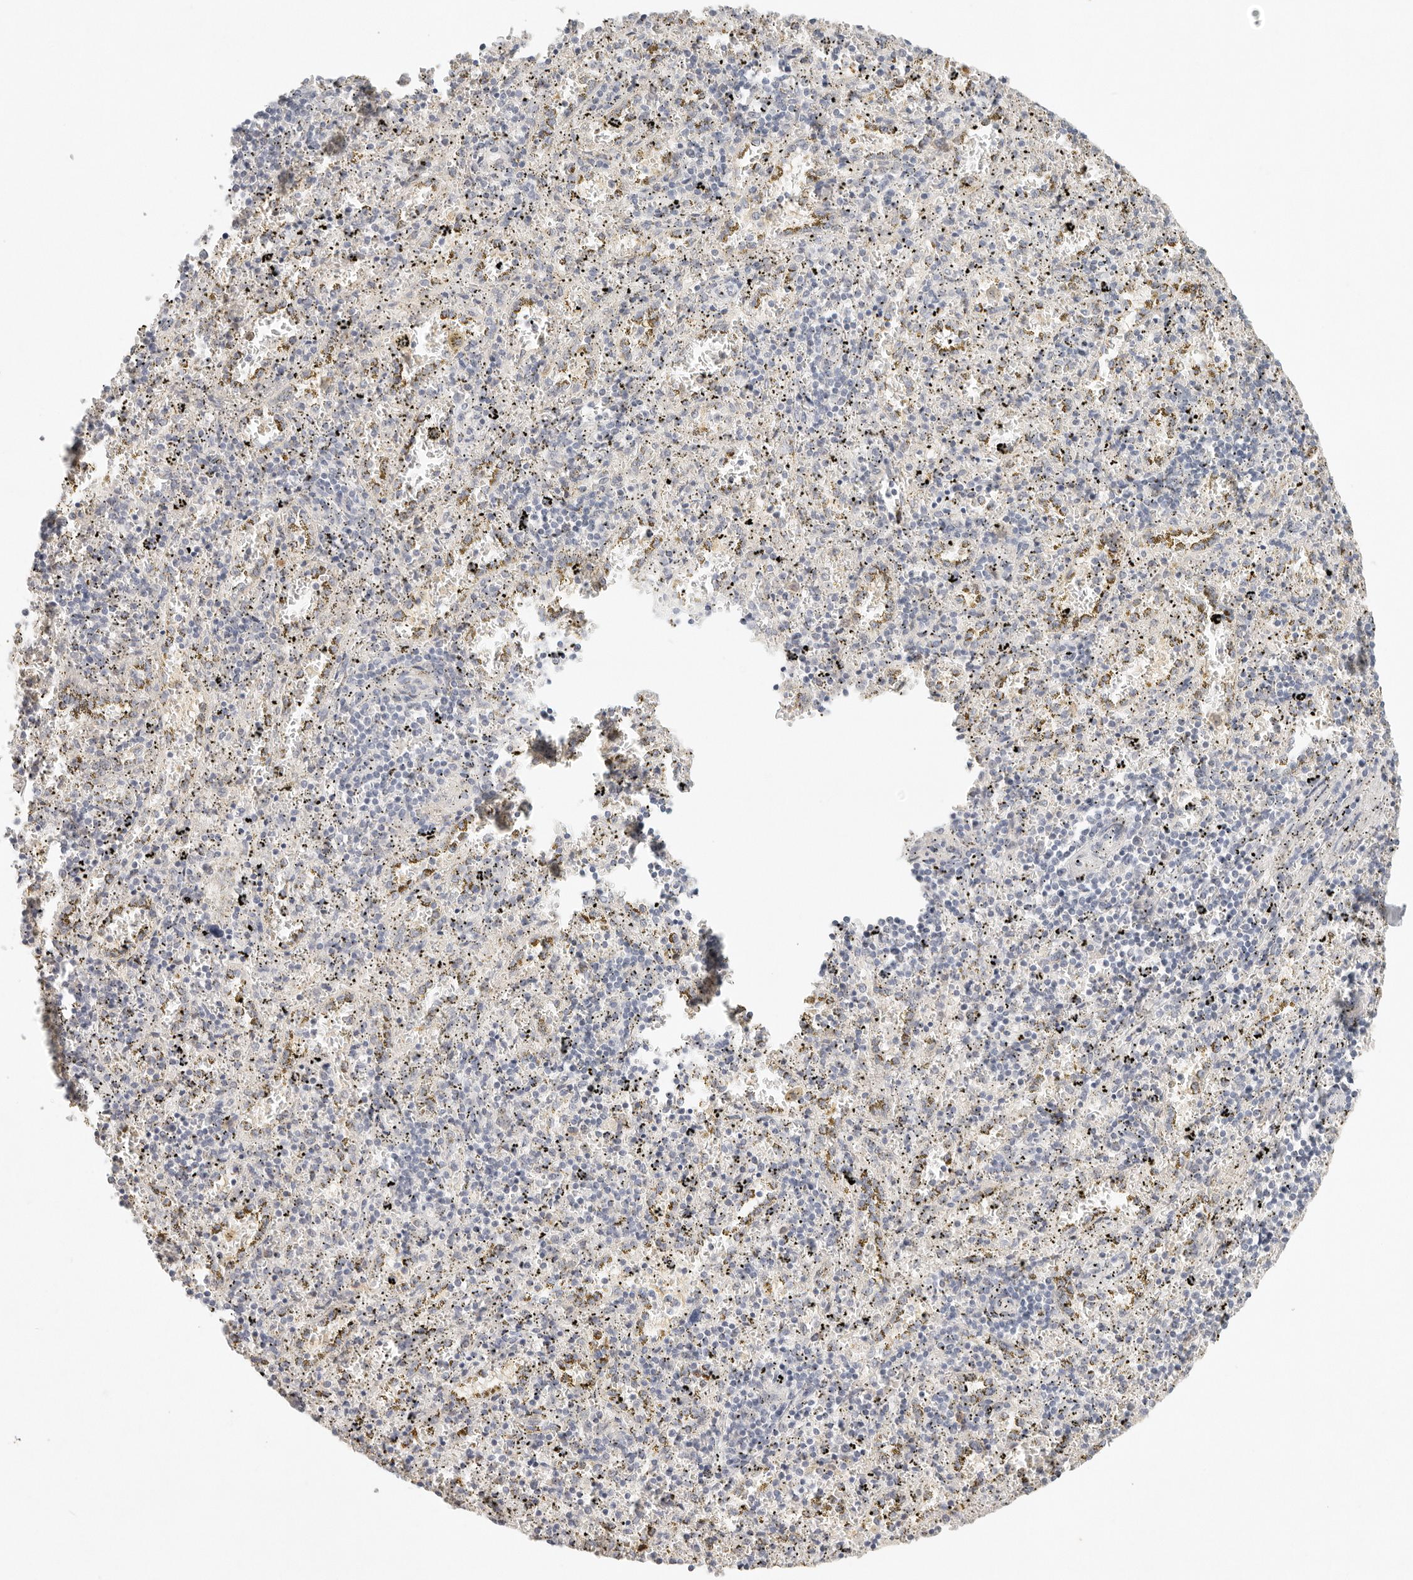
{"staining": {"intensity": "negative", "quantity": "none", "location": "none"}, "tissue": "spleen", "cell_type": "Cells in red pulp", "image_type": "normal", "snomed": [{"axis": "morphology", "description": "Normal tissue, NOS"}, {"axis": "topography", "description": "Spleen"}], "caption": "DAB immunohistochemical staining of unremarkable spleen displays no significant staining in cells in red pulp.", "gene": "SPHK1", "patient": {"sex": "male", "age": 11}}